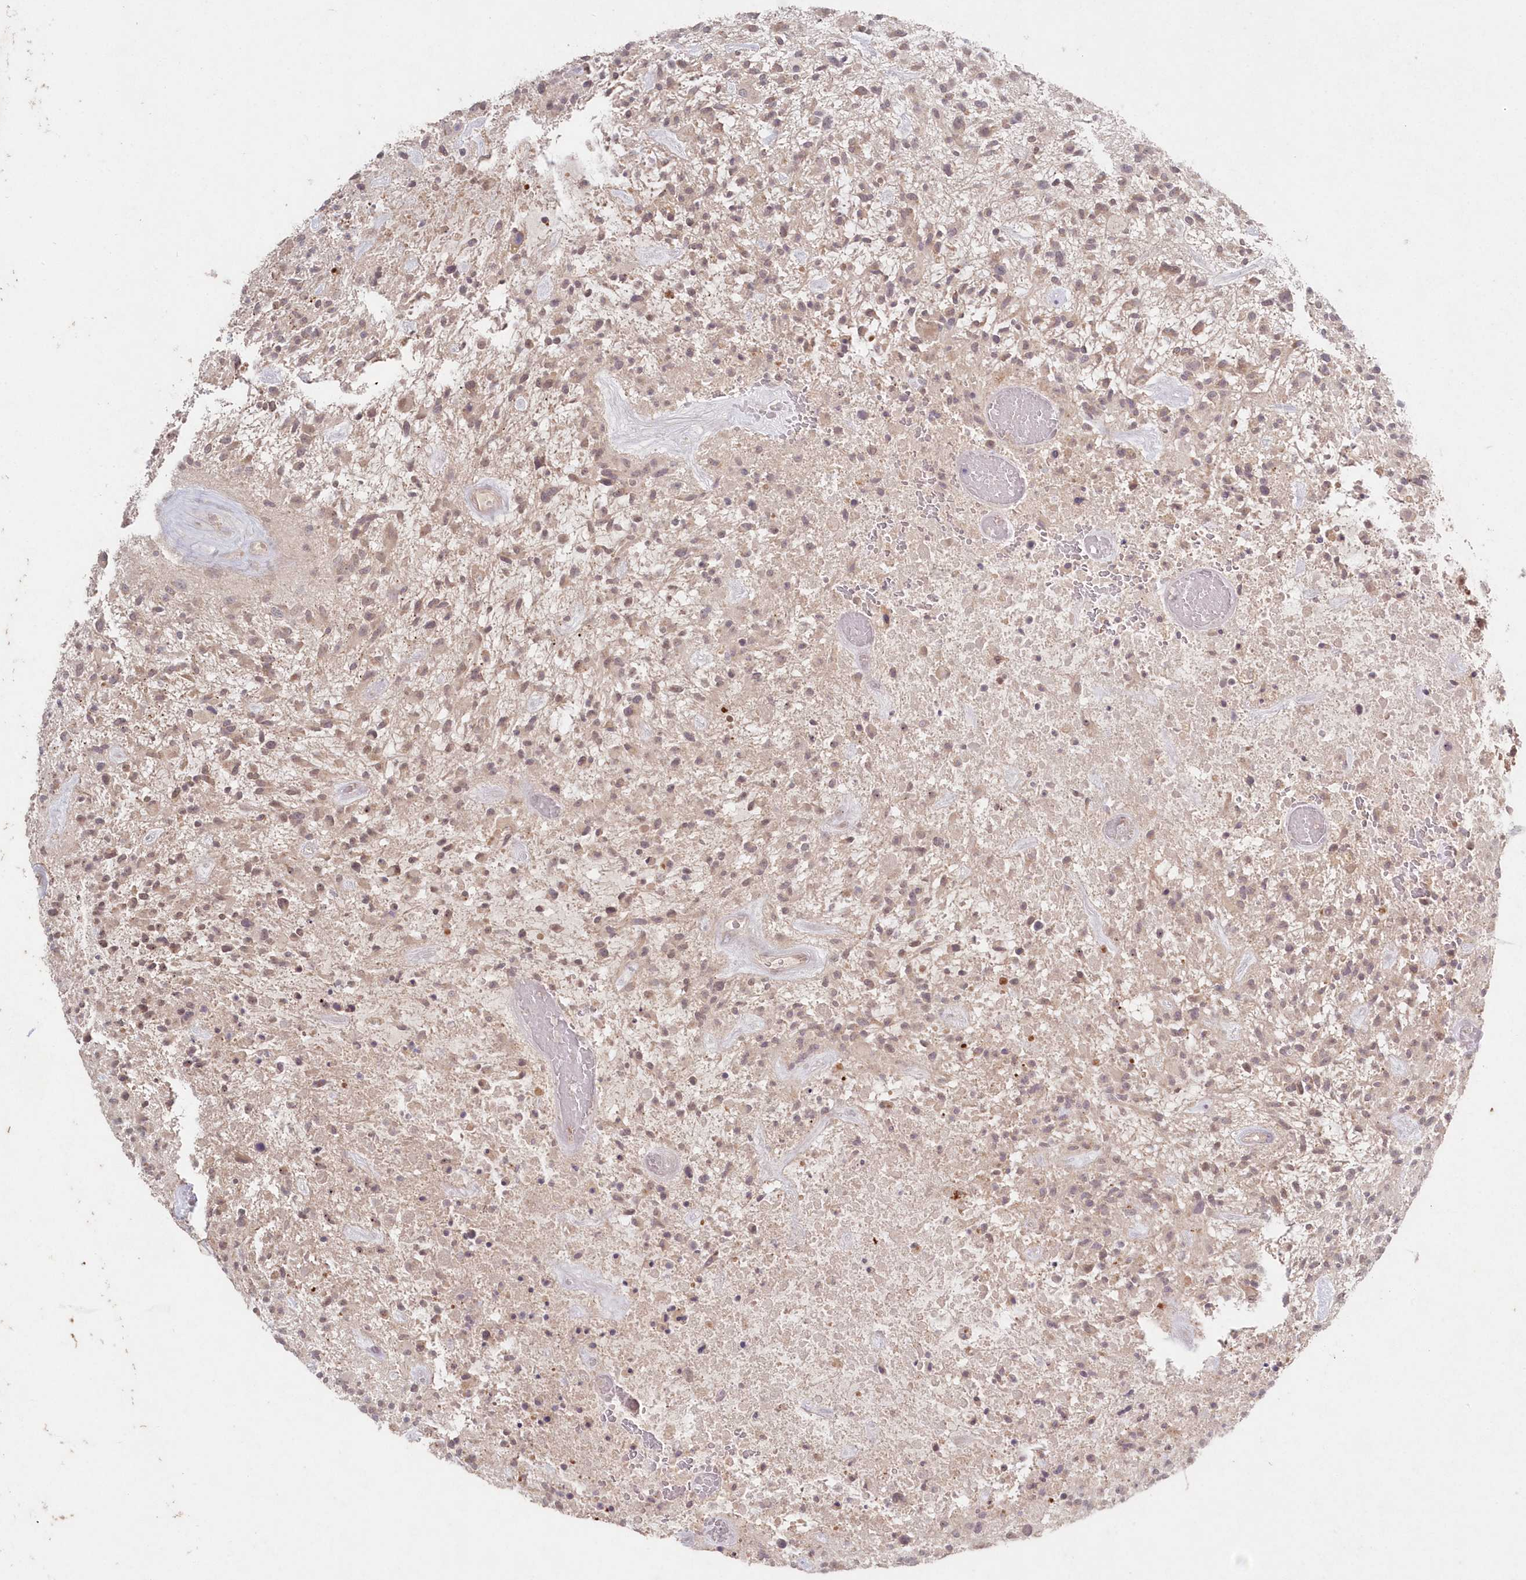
{"staining": {"intensity": "weak", "quantity": "<25%", "location": "nuclear"}, "tissue": "glioma", "cell_type": "Tumor cells", "image_type": "cancer", "snomed": [{"axis": "morphology", "description": "Glioma, malignant, High grade"}, {"axis": "topography", "description": "Brain"}], "caption": "Immunohistochemical staining of human malignant high-grade glioma shows no significant expression in tumor cells.", "gene": "ASCC1", "patient": {"sex": "male", "age": 47}}